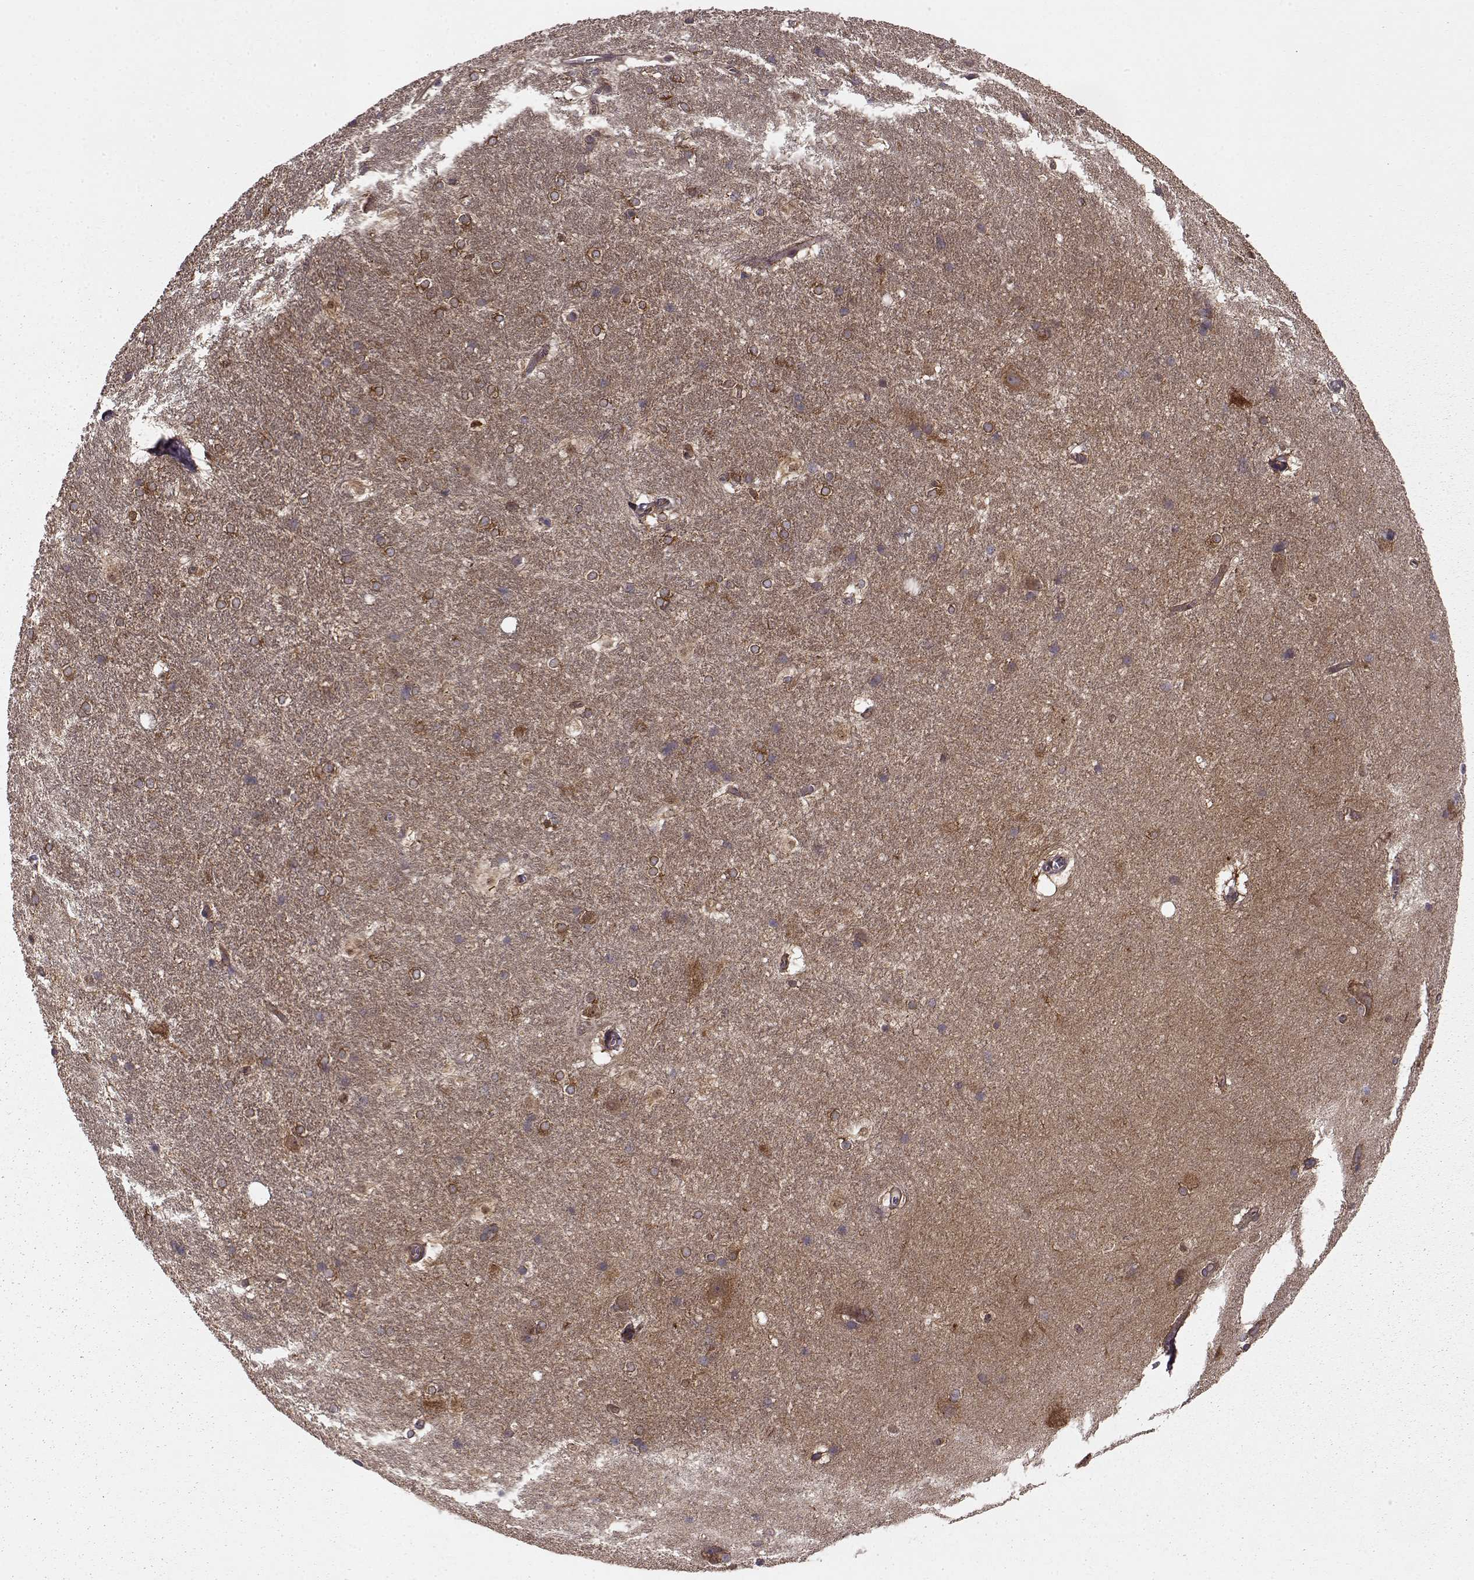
{"staining": {"intensity": "negative", "quantity": "none", "location": "none"}, "tissue": "hippocampus", "cell_type": "Glial cells", "image_type": "normal", "snomed": [{"axis": "morphology", "description": "Normal tissue, NOS"}, {"axis": "topography", "description": "Cerebral cortex"}, {"axis": "topography", "description": "Hippocampus"}], "caption": "Immunohistochemical staining of benign human hippocampus demonstrates no significant expression in glial cells. The staining was performed using DAB (3,3'-diaminobenzidine) to visualize the protein expression in brown, while the nuclei were stained in blue with hematoxylin (Magnification: 20x).", "gene": "RABGAP1", "patient": {"sex": "female", "age": 19}}